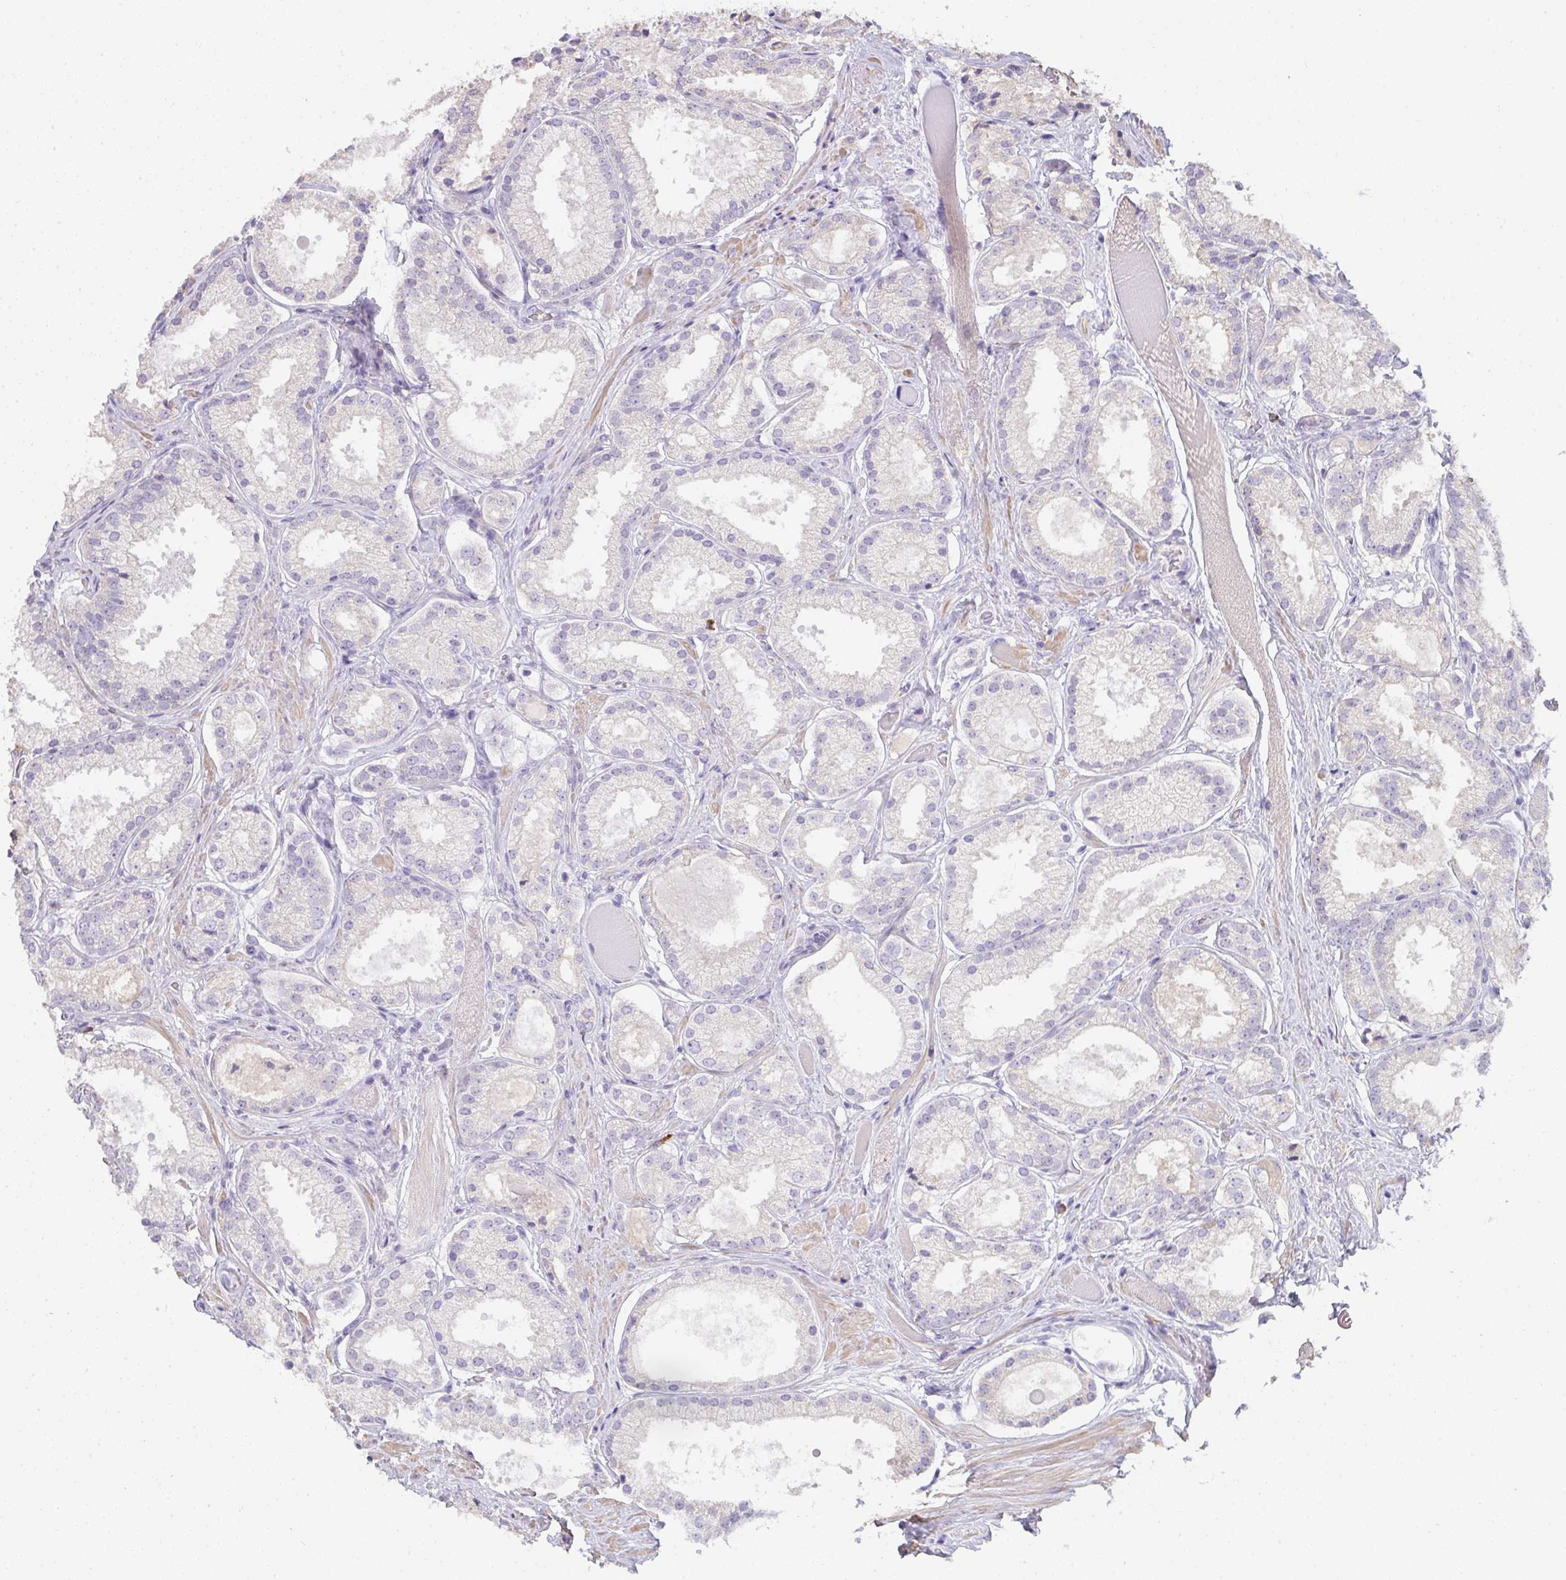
{"staining": {"intensity": "negative", "quantity": "none", "location": "none"}, "tissue": "prostate cancer", "cell_type": "Tumor cells", "image_type": "cancer", "snomed": [{"axis": "morphology", "description": "Adenocarcinoma, High grade"}, {"axis": "topography", "description": "Prostate"}], "caption": "An IHC micrograph of prostate cancer is shown. There is no staining in tumor cells of prostate cancer. (Stains: DAB (3,3'-diaminobenzidine) IHC with hematoxylin counter stain, Microscopy: brightfield microscopy at high magnification).", "gene": "ZNF215", "patient": {"sex": "male", "age": 68}}